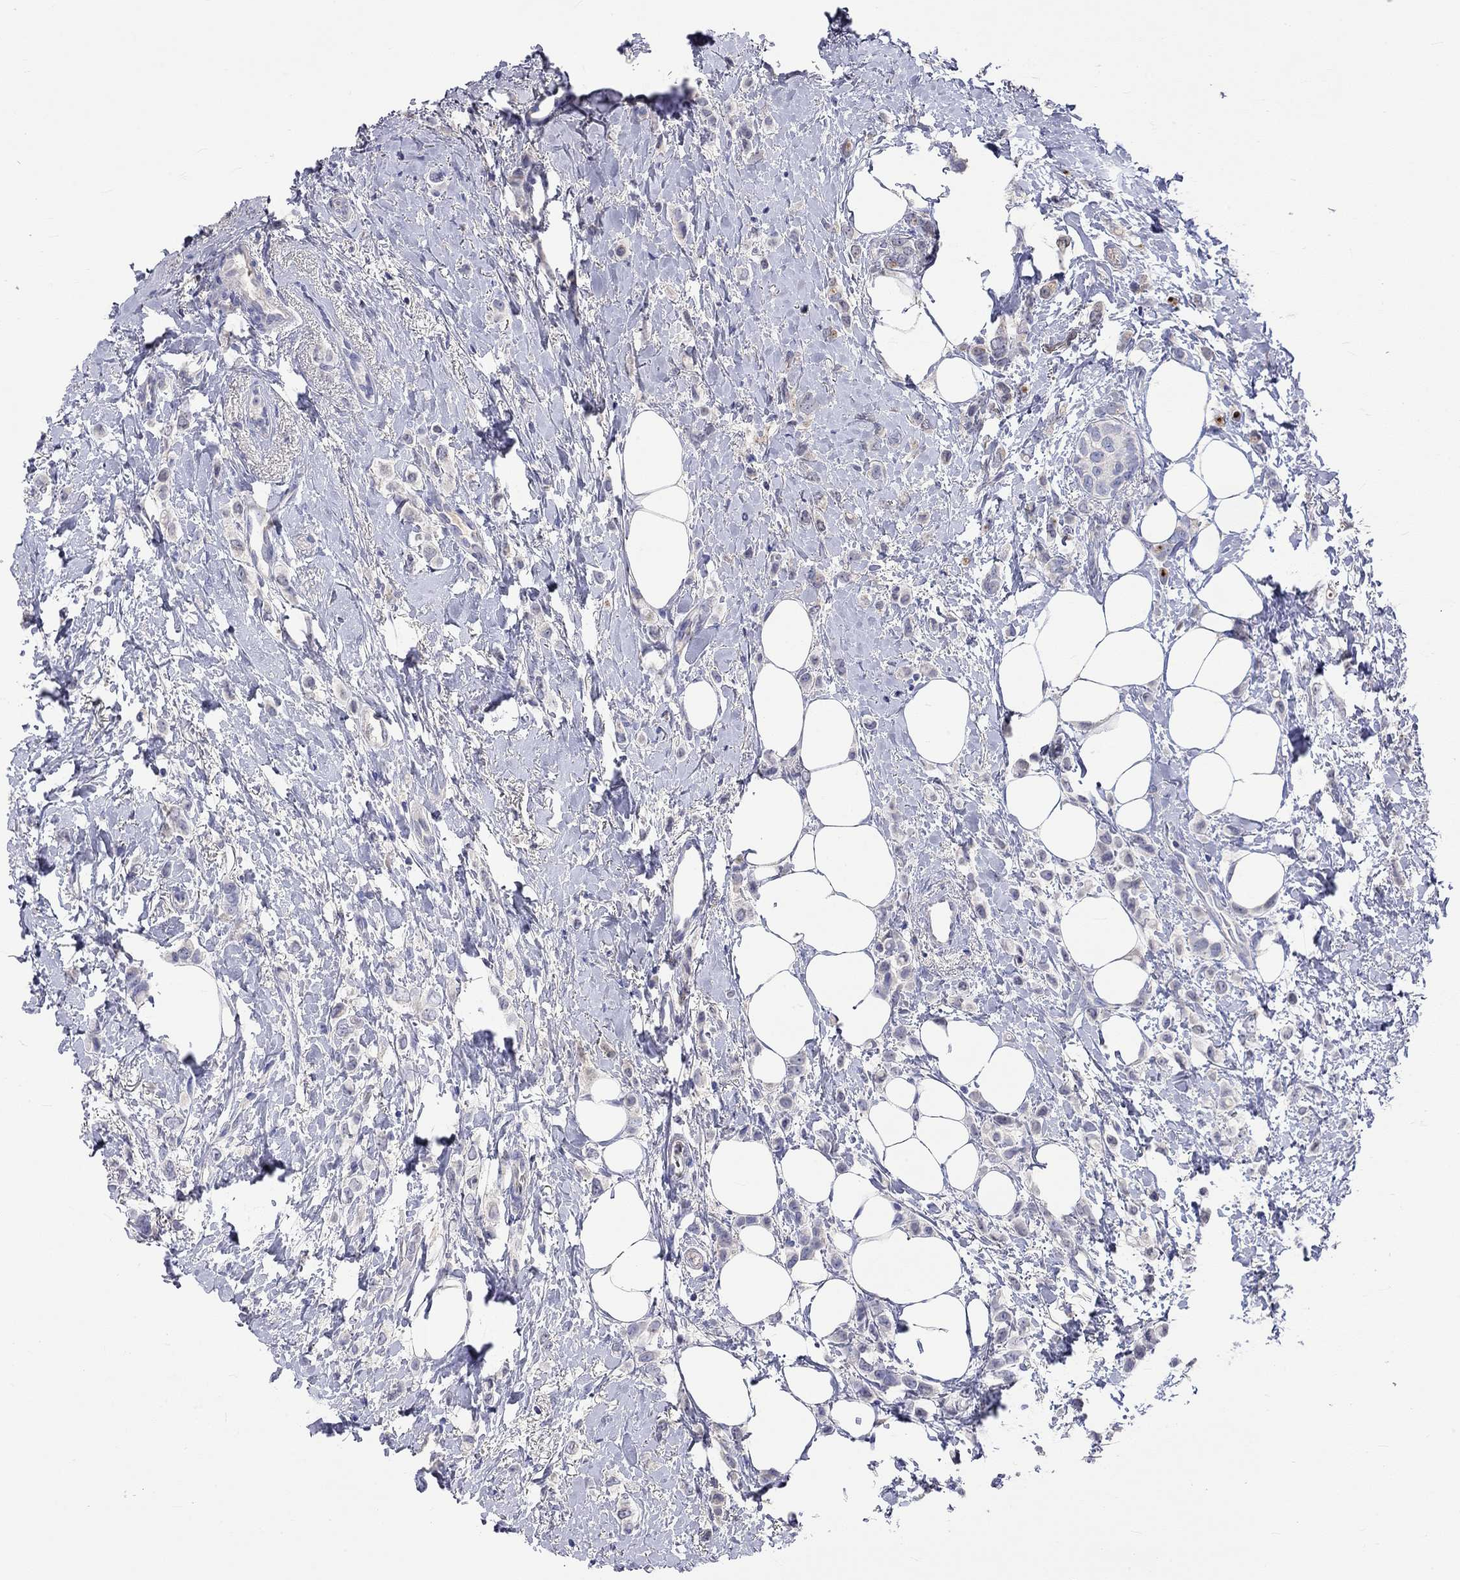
{"staining": {"intensity": "negative", "quantity": "none", "location": "none"}, "tissue": "breast cancer", "cell_type": "Tumor cells", "image_type": "cancer", "snomed": [{"axis": "morphology", "description": "Lobular carcinoma"}, {"axis": "topography", "description": "Breast"}], "caption": "Human breast cancer (lobular carcinoma) stained for a protein using immunohistochemistry (IHC) reveals no expression in tumor cells.", "gene": "LRFN4", "patient": {"sex": "female", "age": 66}}